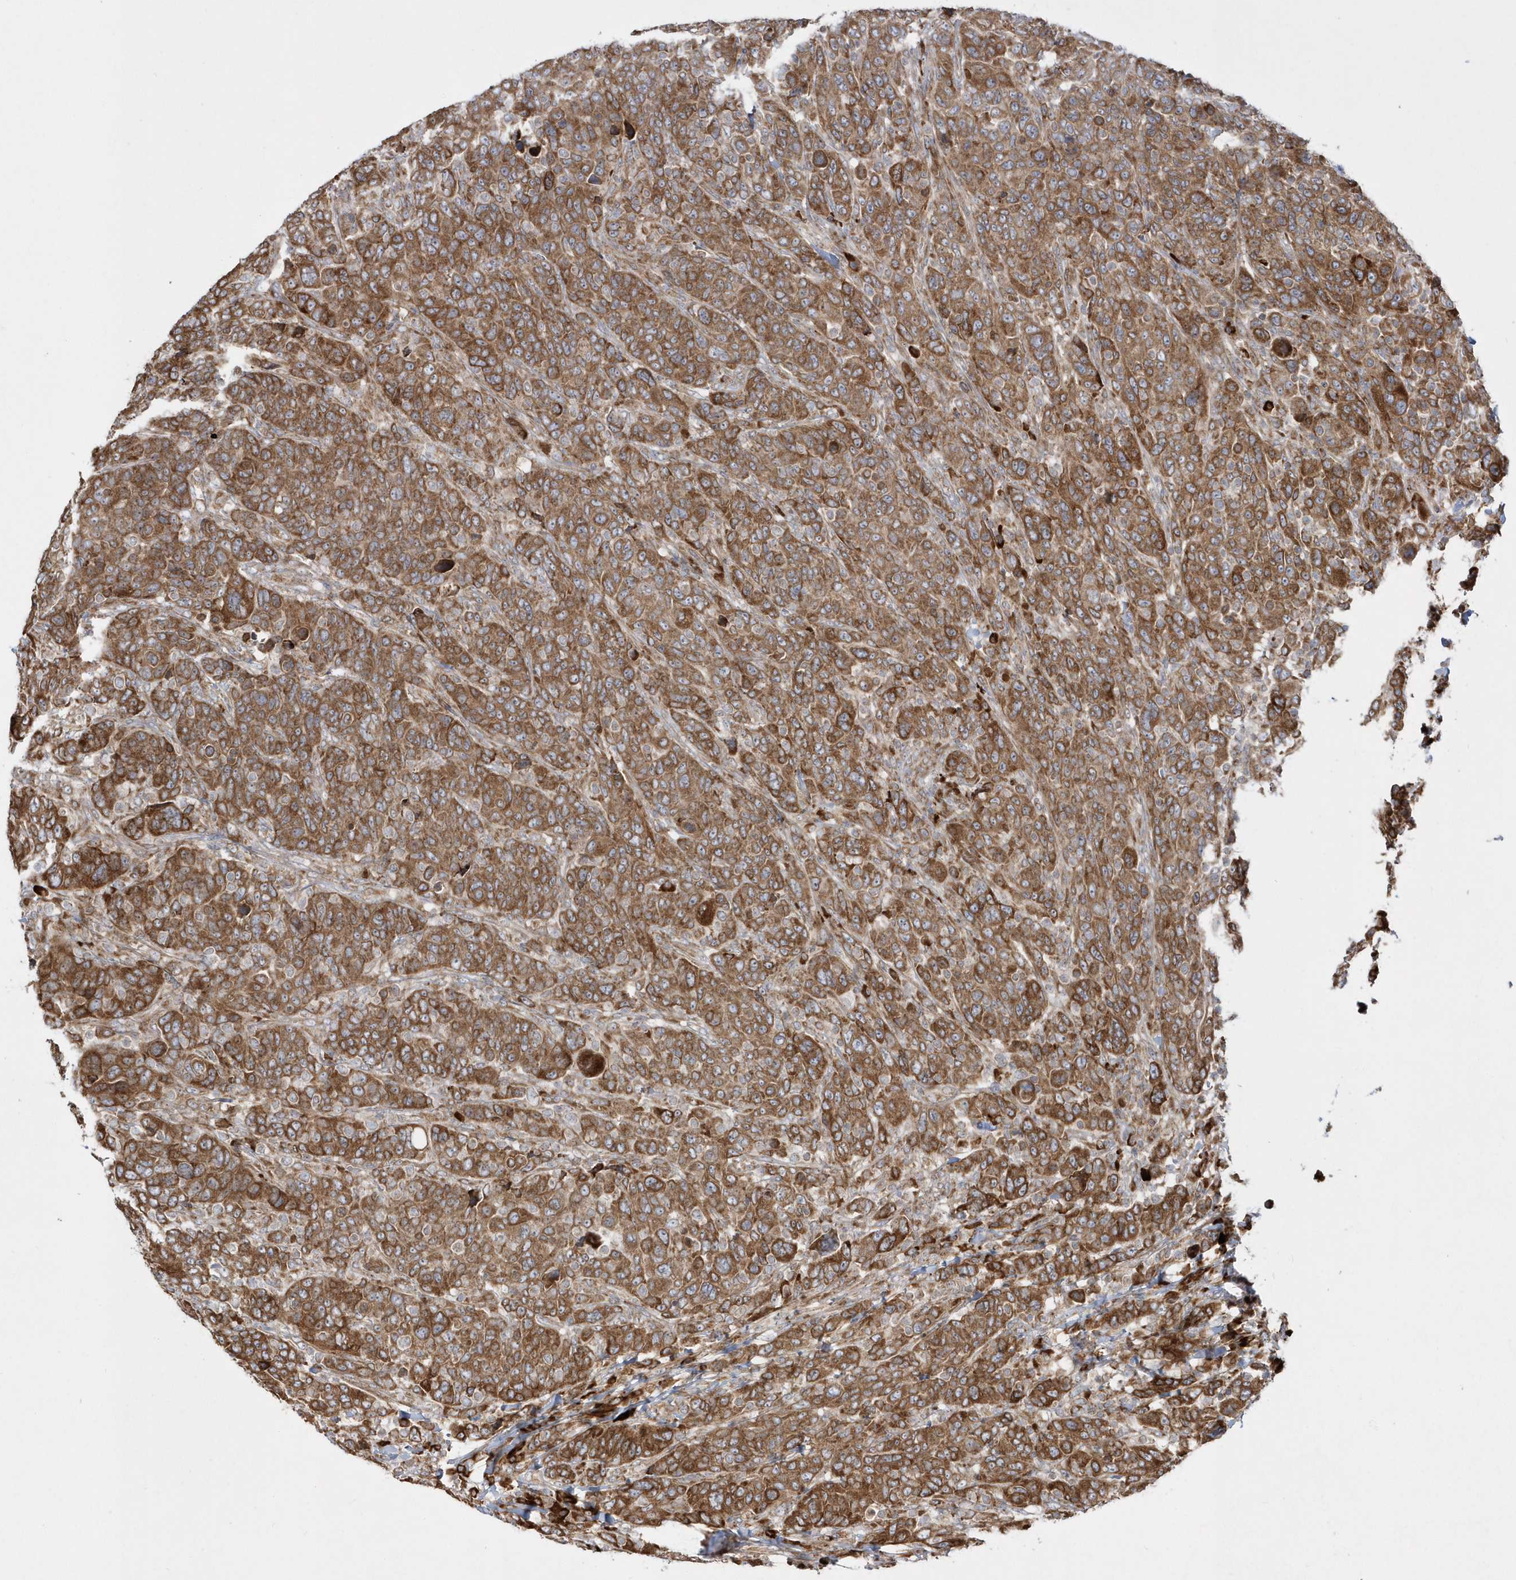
{"staining": {"intensity": "moderate", "quantity": ">75%", "location": "cytoplasmic/membranous"}, "tissue": "breast cancer", "cell_type": "Tumor cells", "image_type": "cancer", "snomed": [{"axis": "morphology", "description": "Duct carcinoma"}, {"axis": "topography", "description": "Breast"}], "caption": "Protein staining of breast cancer tissue displays moderate cytoplasmic/membranous positivity in approximately >75% of tumor cells.", "gene": "SH3BP2", "patient": {"sex": "female", "age": 37}}